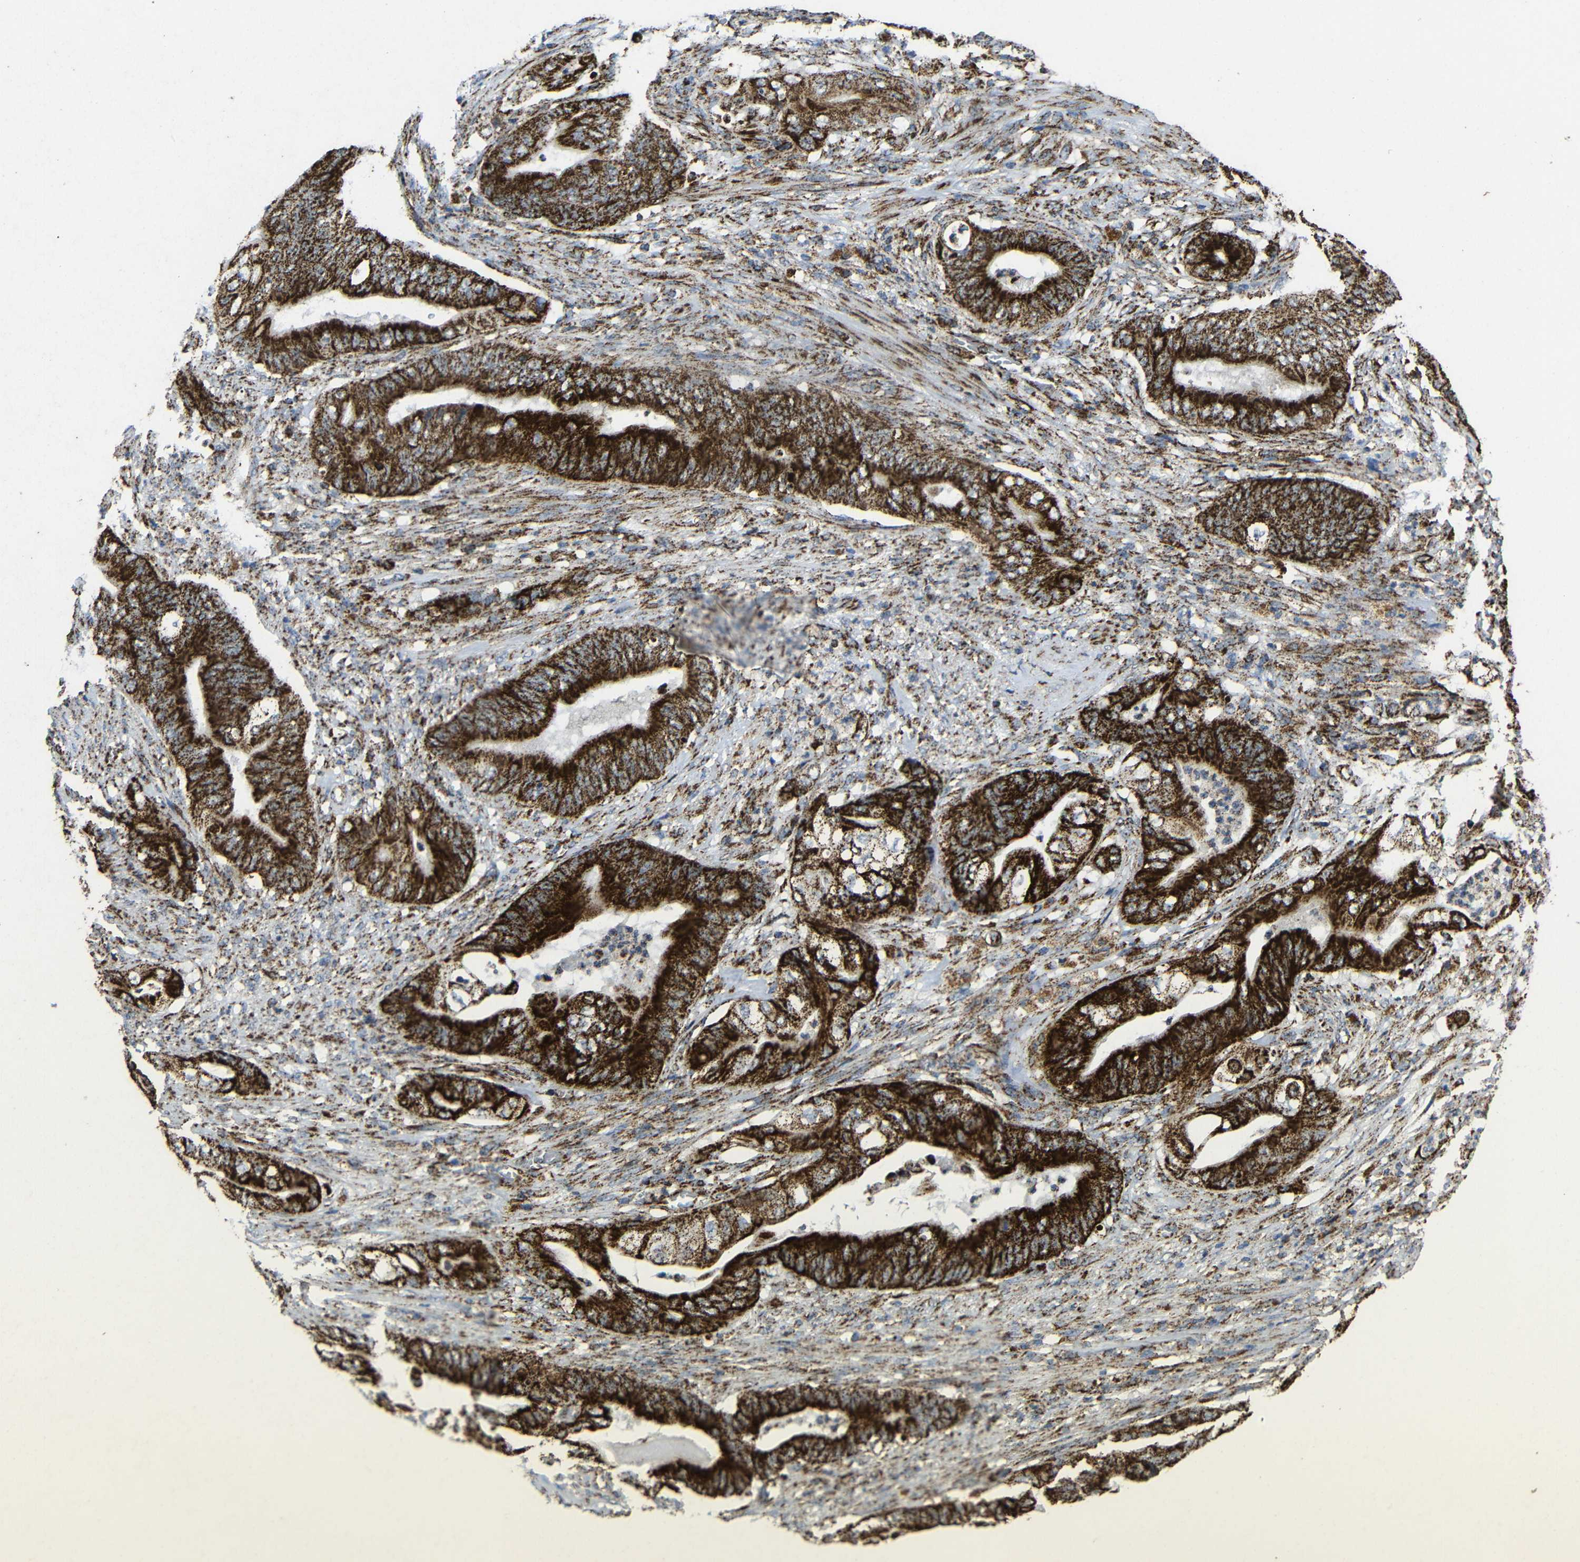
{"staining": {"intensity": "strong", "quantity": ">75%", "location": "cytoplasmic/membranous"}, "tissue": "stomach cancer", "cell_type": "Tumor cells", "image_type": "cancer", "snomed": [{"axis": "morphology", "description": "Adenocarcinoma, NOS"}, {"axis": "topography", "description": "Stomach"}], "caption": "Stomach adenocarcinoma stained for a protein (brown) reveals strong cytoplasmic/membranous positive staining in approximately >75% of tumor cells.", "gene": "ATP5F1A", "patient": {"sex": "female", "age": 73}}